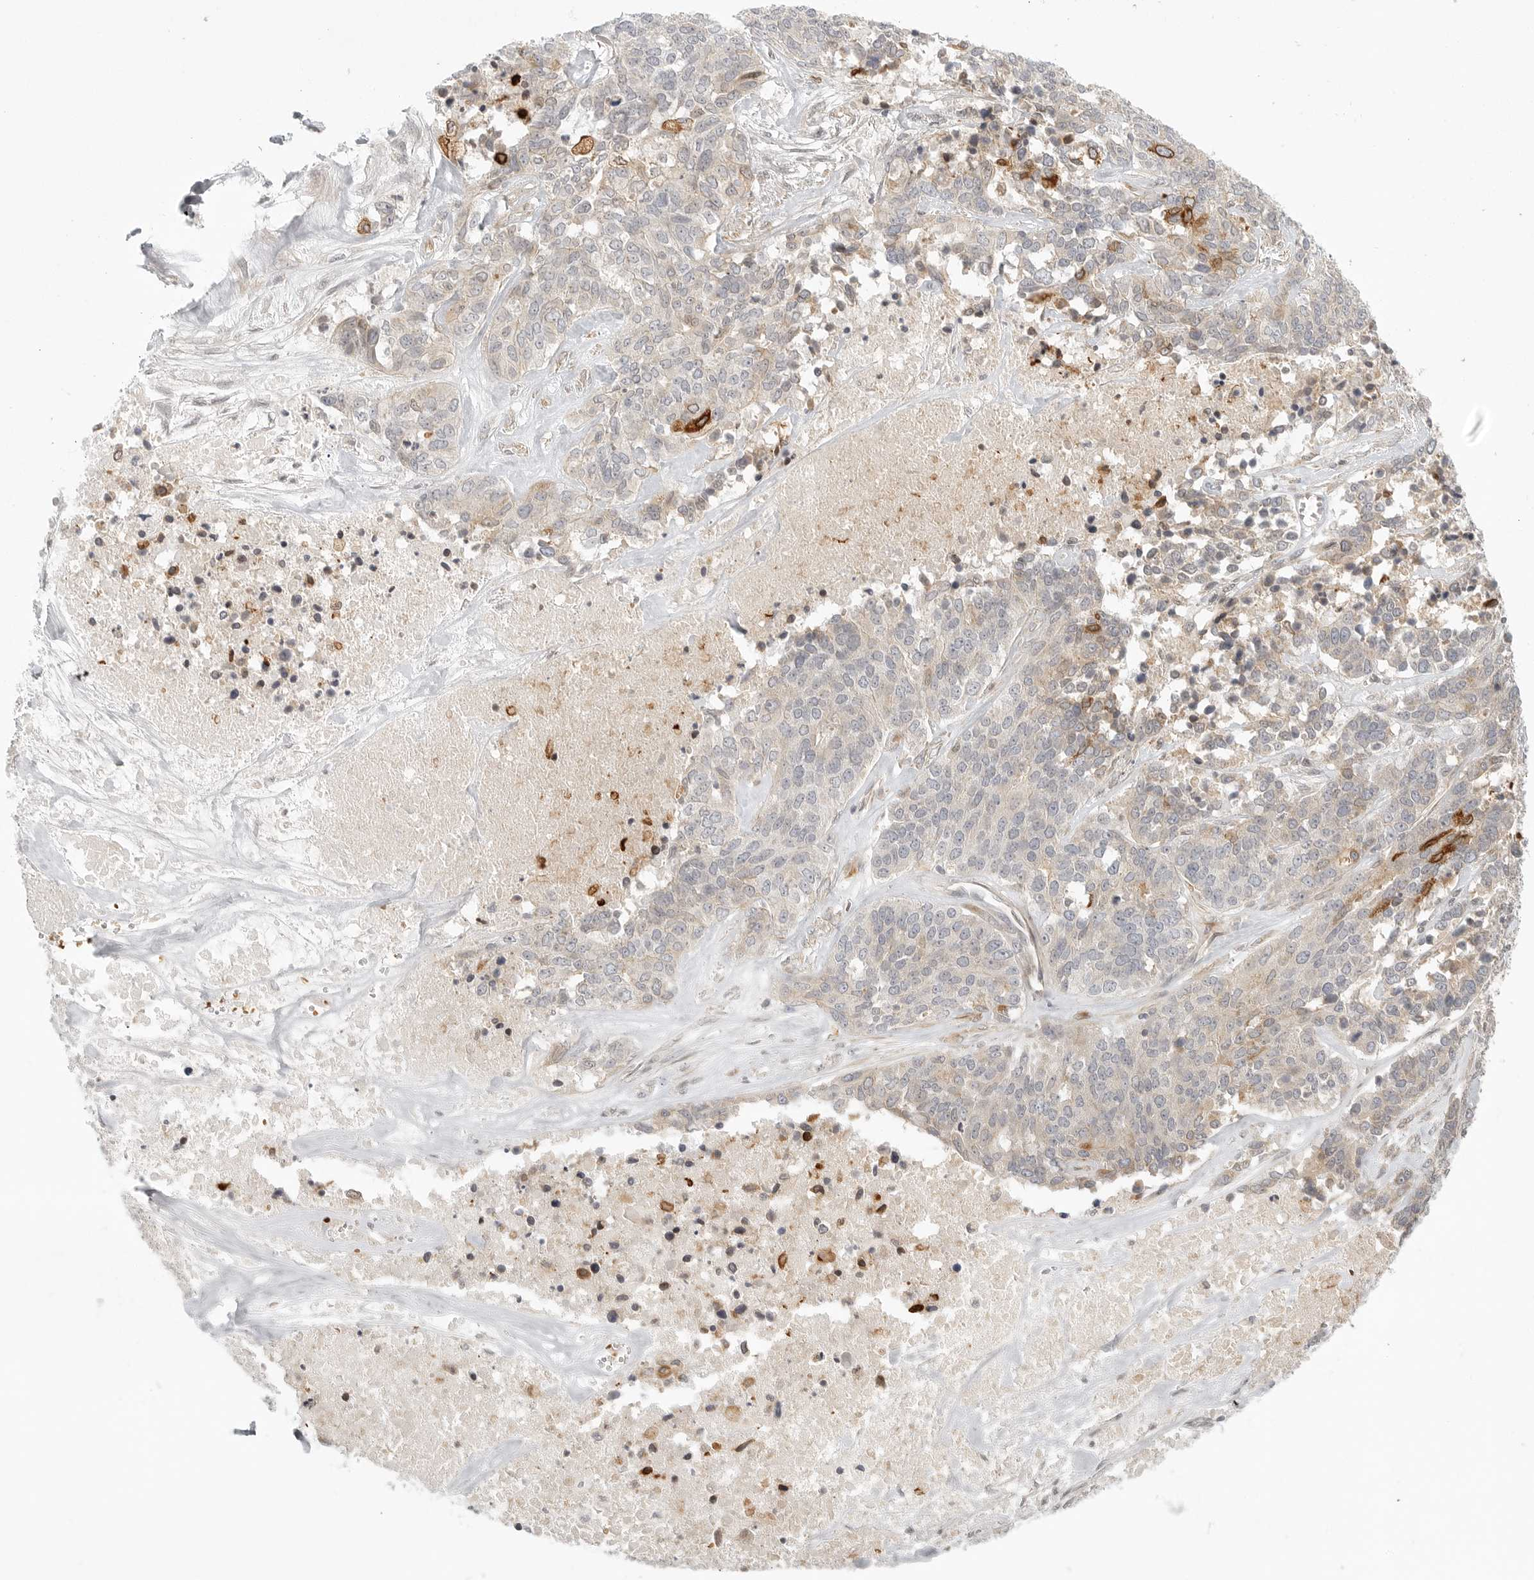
{"staining": {"intensity": "moderate", "quantity": "<25%", "location": "cytoplasmic/membranous"}, "tissue": "ovarian cancer", "cell_type": "Tumor cells", "image_type": "cancer", "snomed": [{"axis": "morphology", "description": "Cystadenocarcinoma, serous, NOS"}, {"axis": "topography", "description": "Ovary"}], "caption": "Ovarian serous cystadenocarcinoma tissue exhibits moderate cytoplasmic/membranous positivity in approximately <25% of tumor cells, visualized by immunohistochemistry. (brown staining indicates protein expression, while blue staining denotes nuclei).", "gene": "CCPG1", "patient": {"sex": "female", "age": 44}}